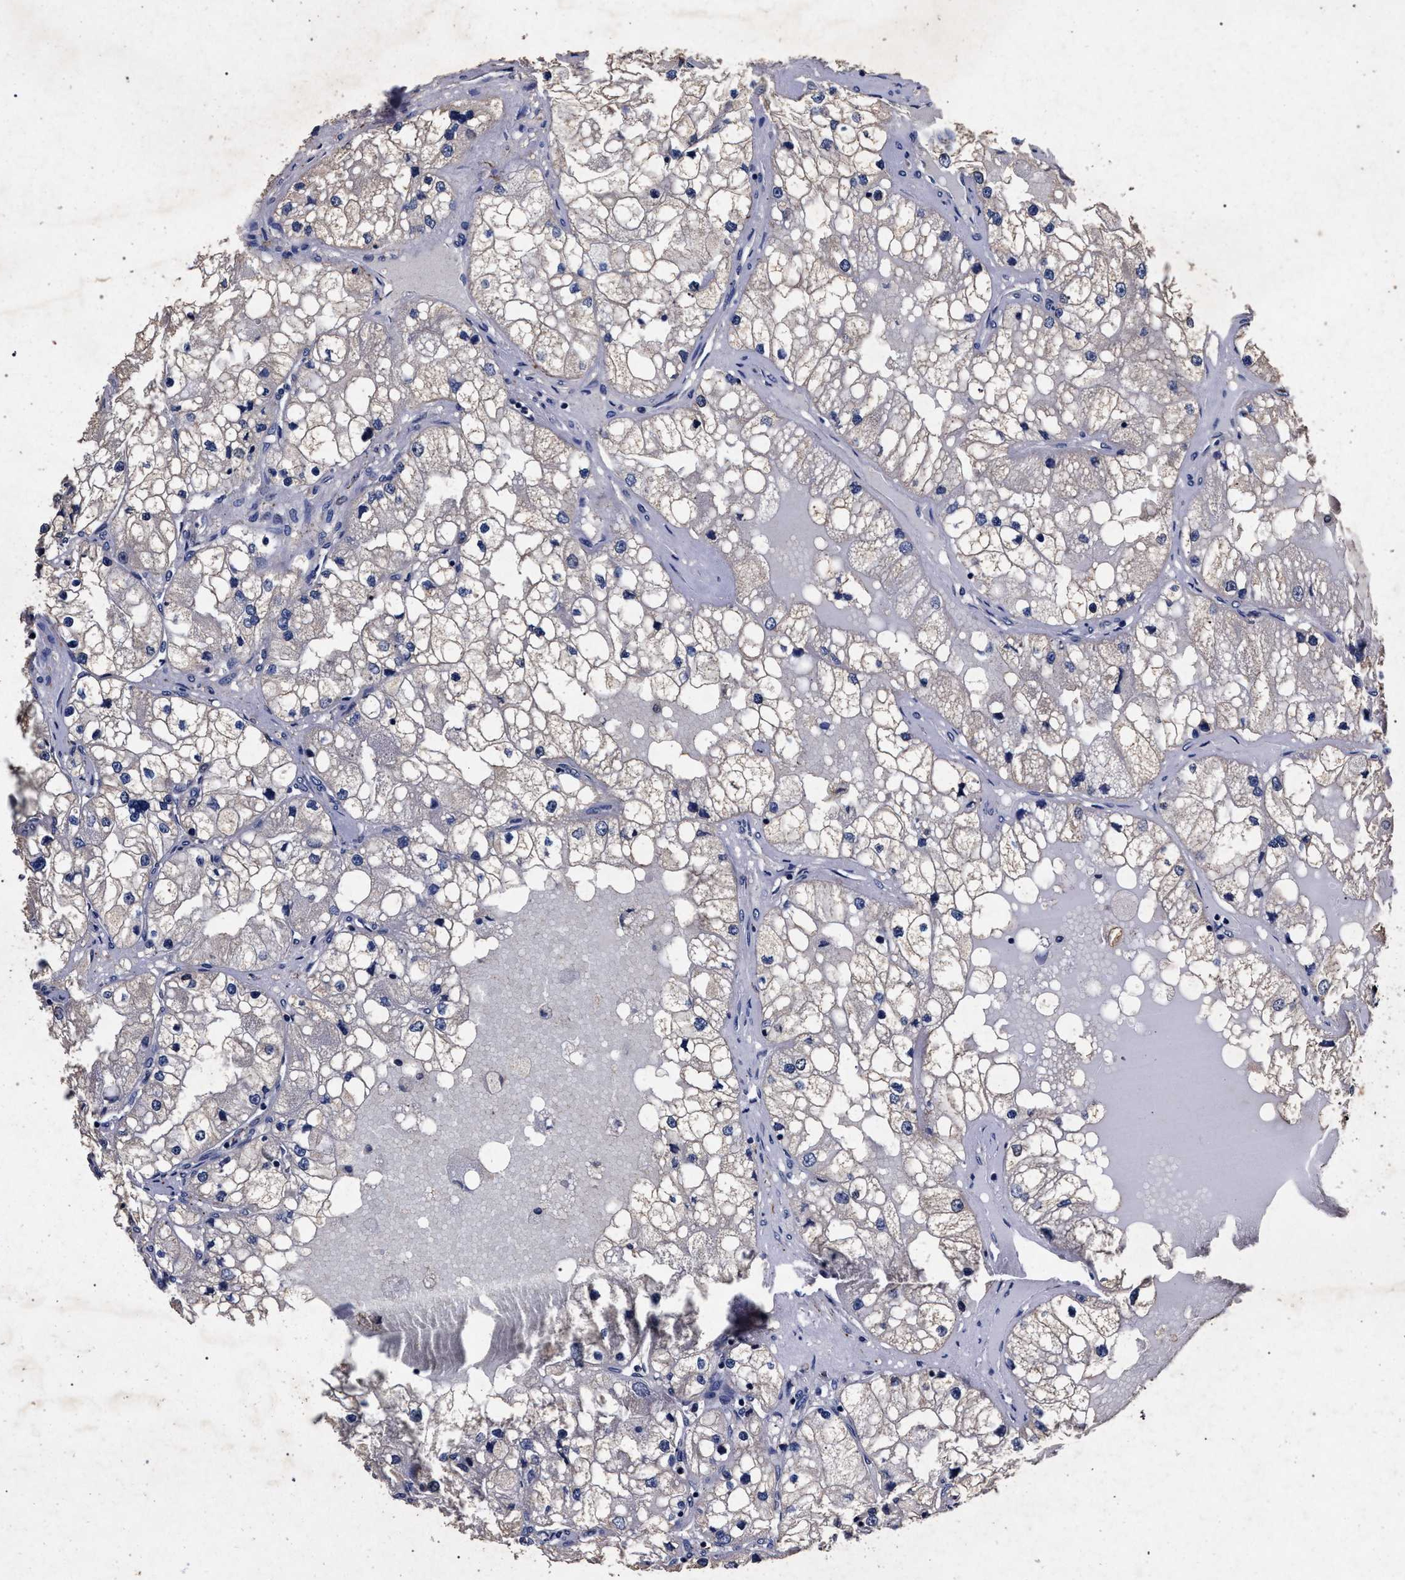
{"staining": {"intensity": "negative", "quantity": "none", "location": "none"}, "tissue": "renal cancer", "cell_type": "Tumor cells", "image_type": "cancer", "snomed": [{"axis": "morphology", "description": "Adenocarcinoma, NOS"}, {"axis": "topography", "description": "Kidney"}], "caption": "Tumor cells show no significant expression in adenocarcinoma (renal).", "gene": "ATP1A2", "patient": {"sex": "male", "age": 68}}